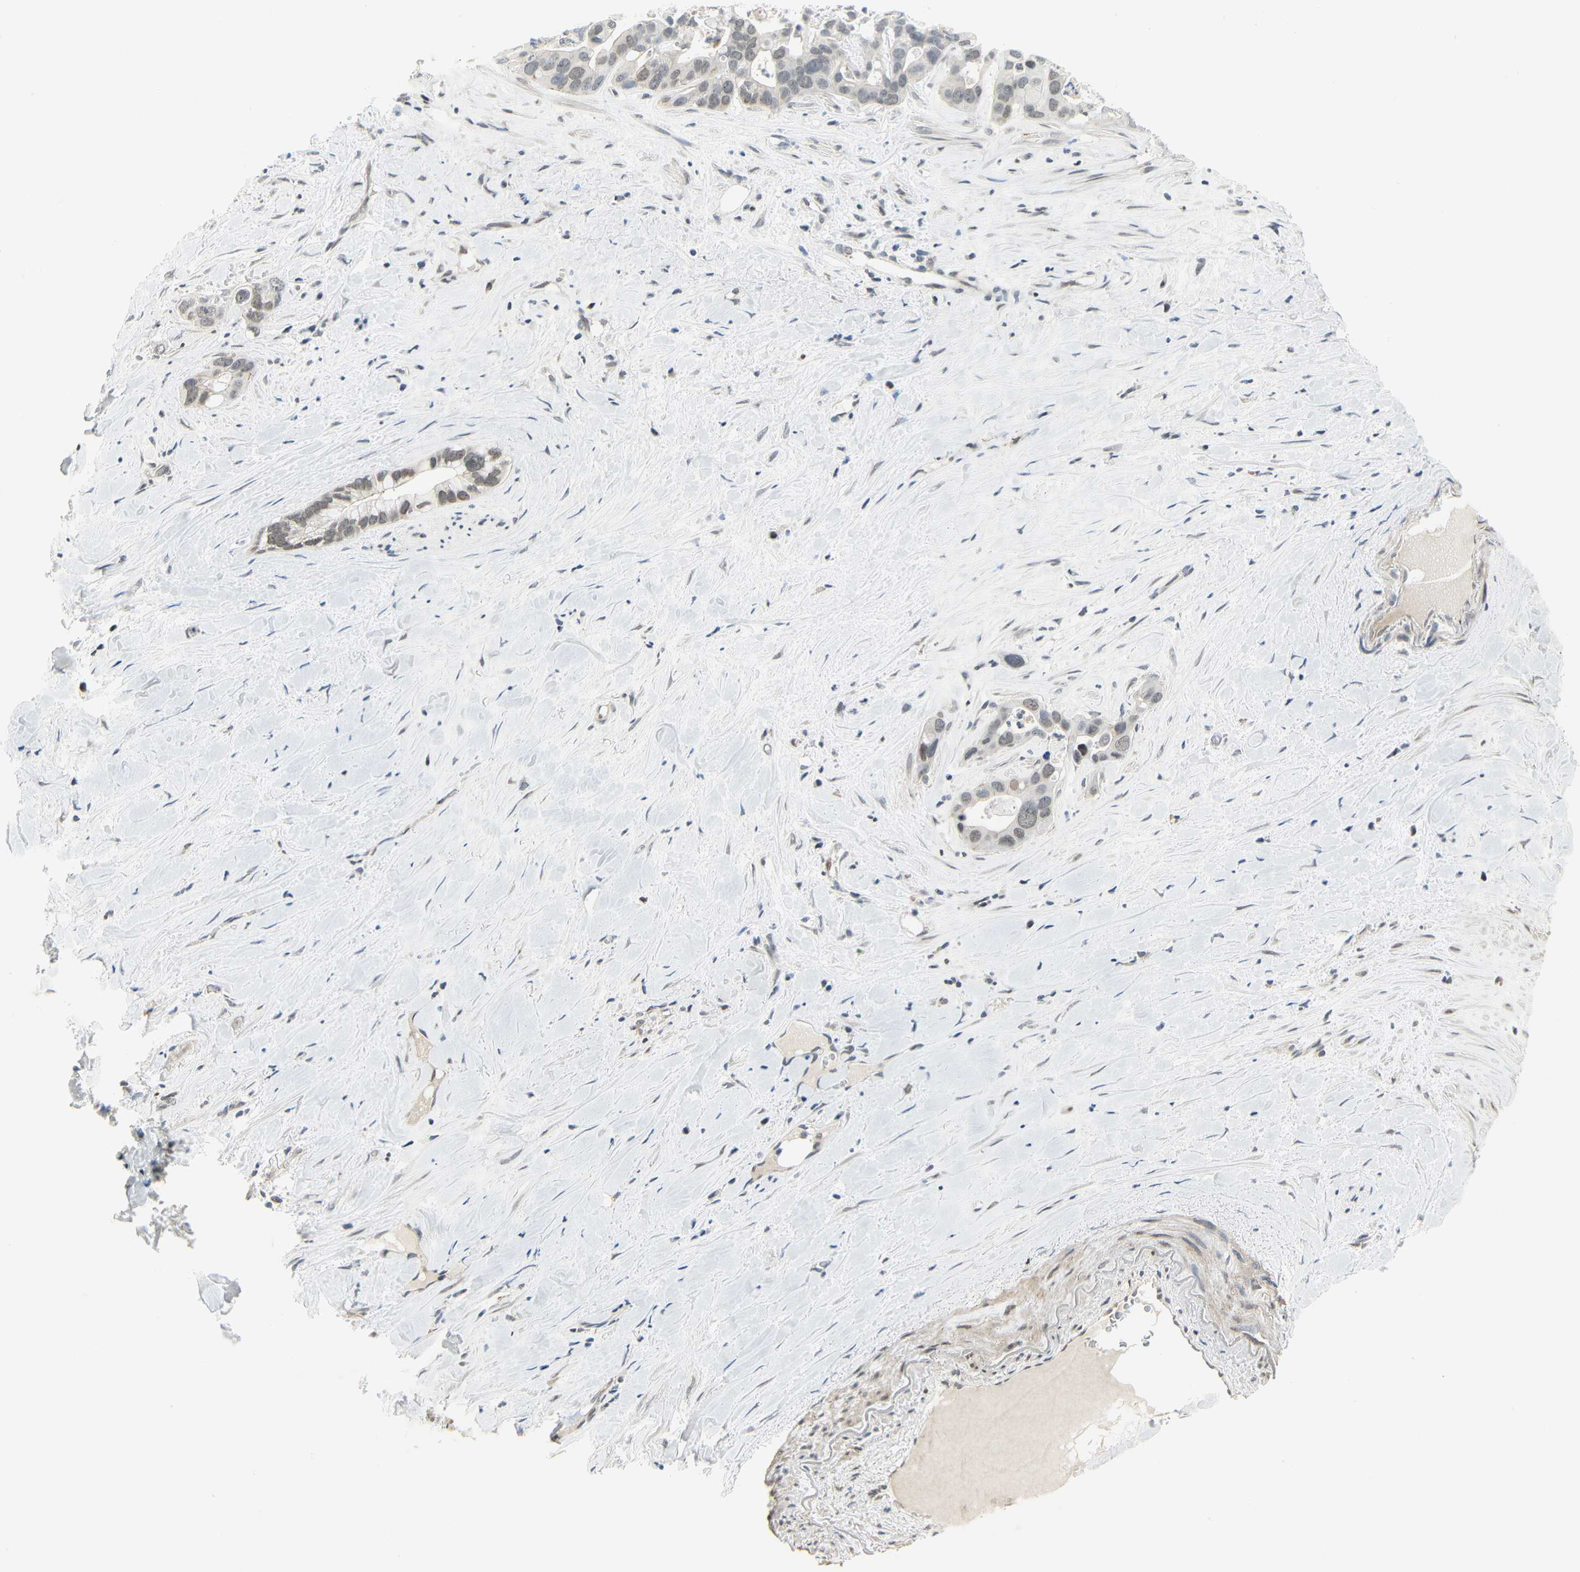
{"staining": {"intensity": "weak", "quantity": "25%-75%", "location": "nuclear"}, "tissue": "liver cancer", "cell_type": "Tumor cells", "image_type": "cancer", "snomed": [{"axis": "morphology", "description": "Cholangiocarcinoma"}, {"axis": "topography", "description": "Liver"}], "caption": "This photomicrograph displays liver cancer stained with immunohistochemistry (IHC) to label a protein in brown. The nuclear of tumor cells show weak positivity for the protein. Nuclei are counter-stained blue.", "gene": "IMPG2", "patient": {"sex": "female", "age": 65}}